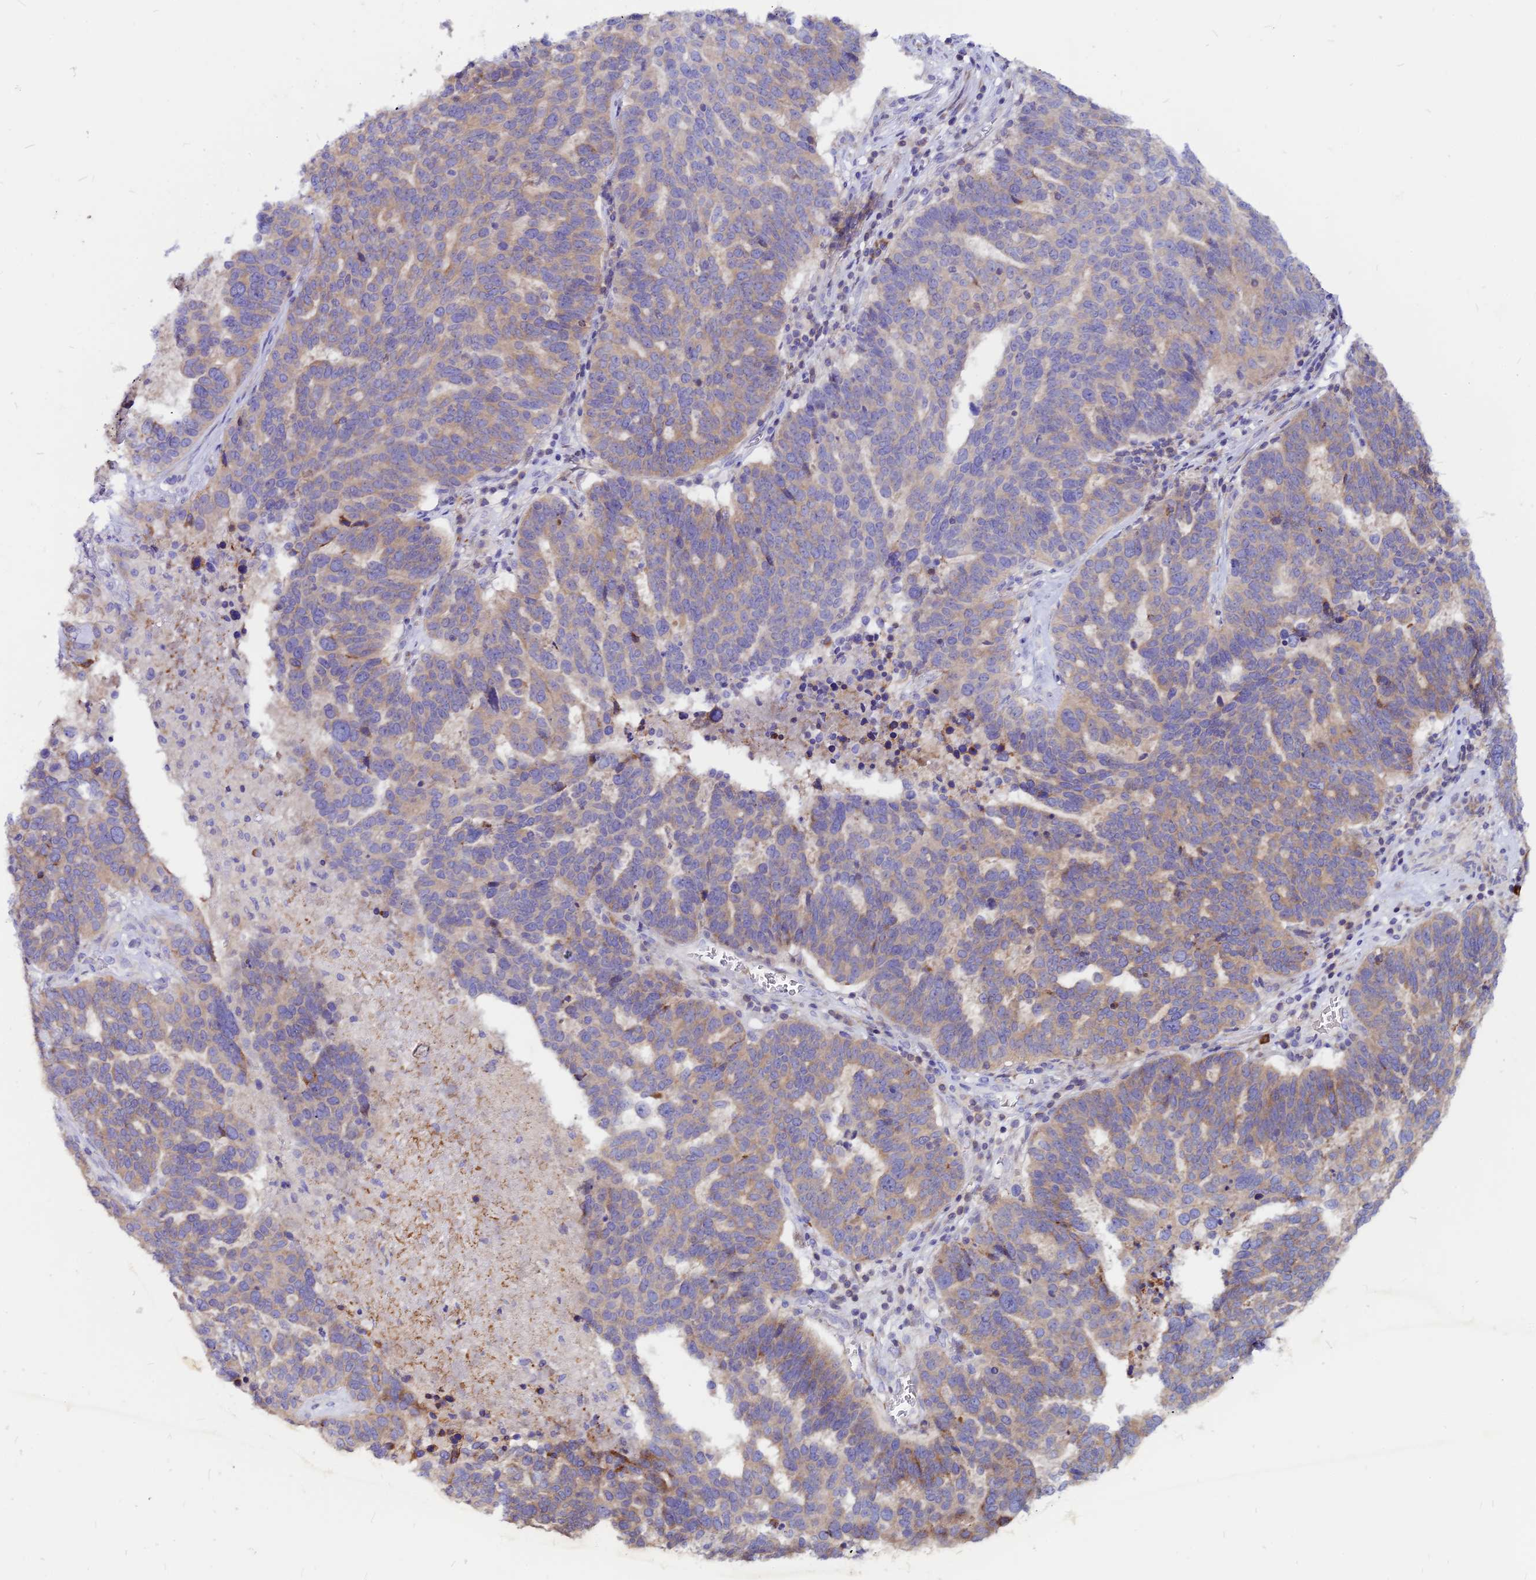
{"staining": {"intensity": "weak", "quantity": "<25%", "location": "cytoplasmic/membranous"}, "tissue": "ovarian cancer", "cell_type": "Tumor cells", "image_type": "cancer", "snomed": [{"axis": "morphology", "description": "Cystadenocarcinoma, serous, NOS"}, {"axis": "topography", "description": "Ovary"}], "caption": "Micrograph shows no significant protein positivity in tumor cells of ovarian serous cystadenocarcinoma.", "gene": "DENND2D", "patient": {"sex": "female", "age": 59}}